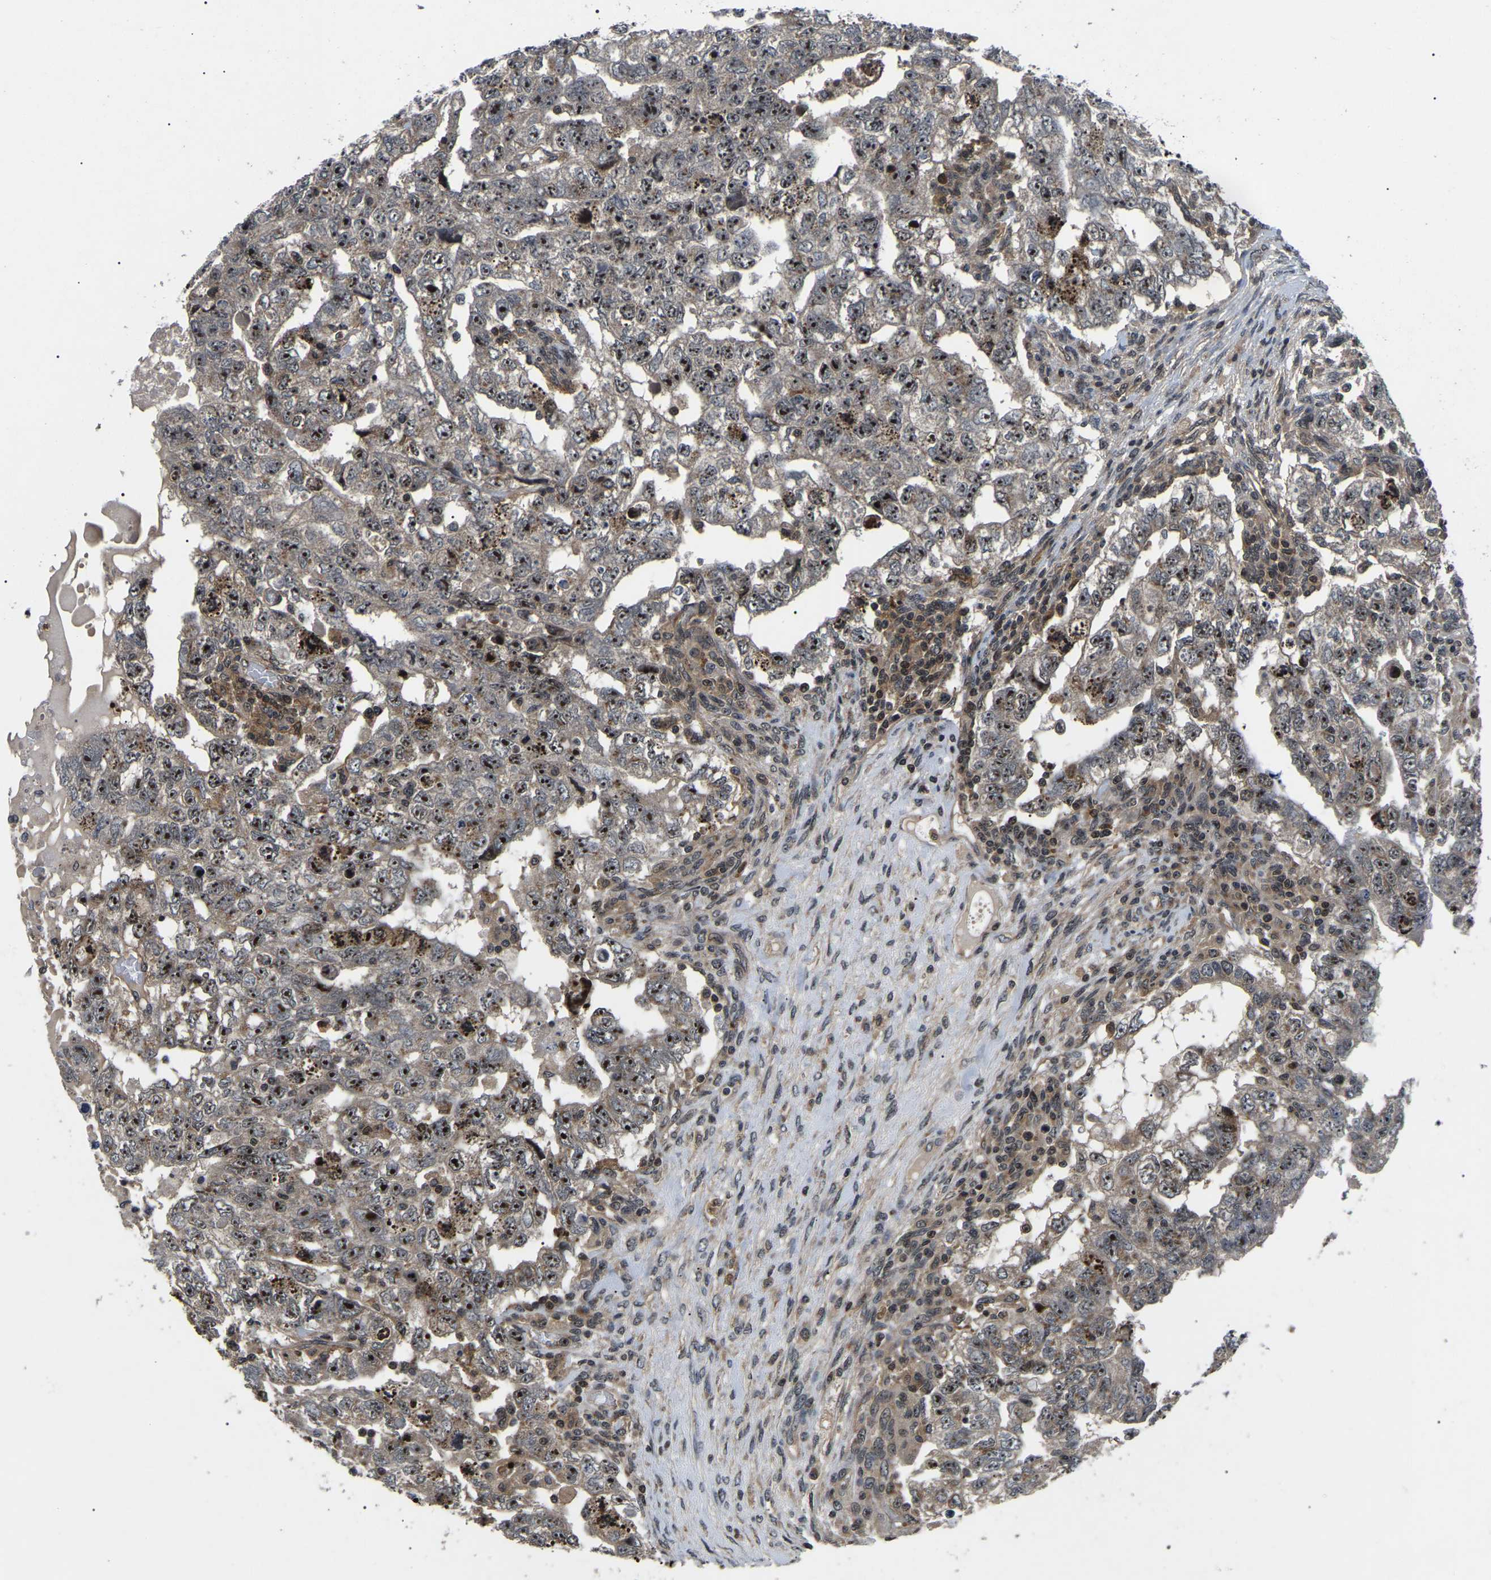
{"staining": {"intensity": "strong", "quantity": ">75%", "location": "nuclear"}, "tissue": "testis cancer", "cell_type": "Tumor cells", "image_type": "cancer", "snomed": [{"axis": "morphology", "description": "Carcinoma, Embryonal, NOS"}, {"axis": "topography", "description": "Testis"}], "caption": "Protein expression analysis of human embryonal carcinoma (testis) reveals strong nuclear staining in about >75% of tumor cells. (DAB (3,3'-diaminobenzidine) IHC, brown staining for protein, blue staining for nuclei).", "gene": "RBM28", "patient": {"sex": "male", "age": 36}}